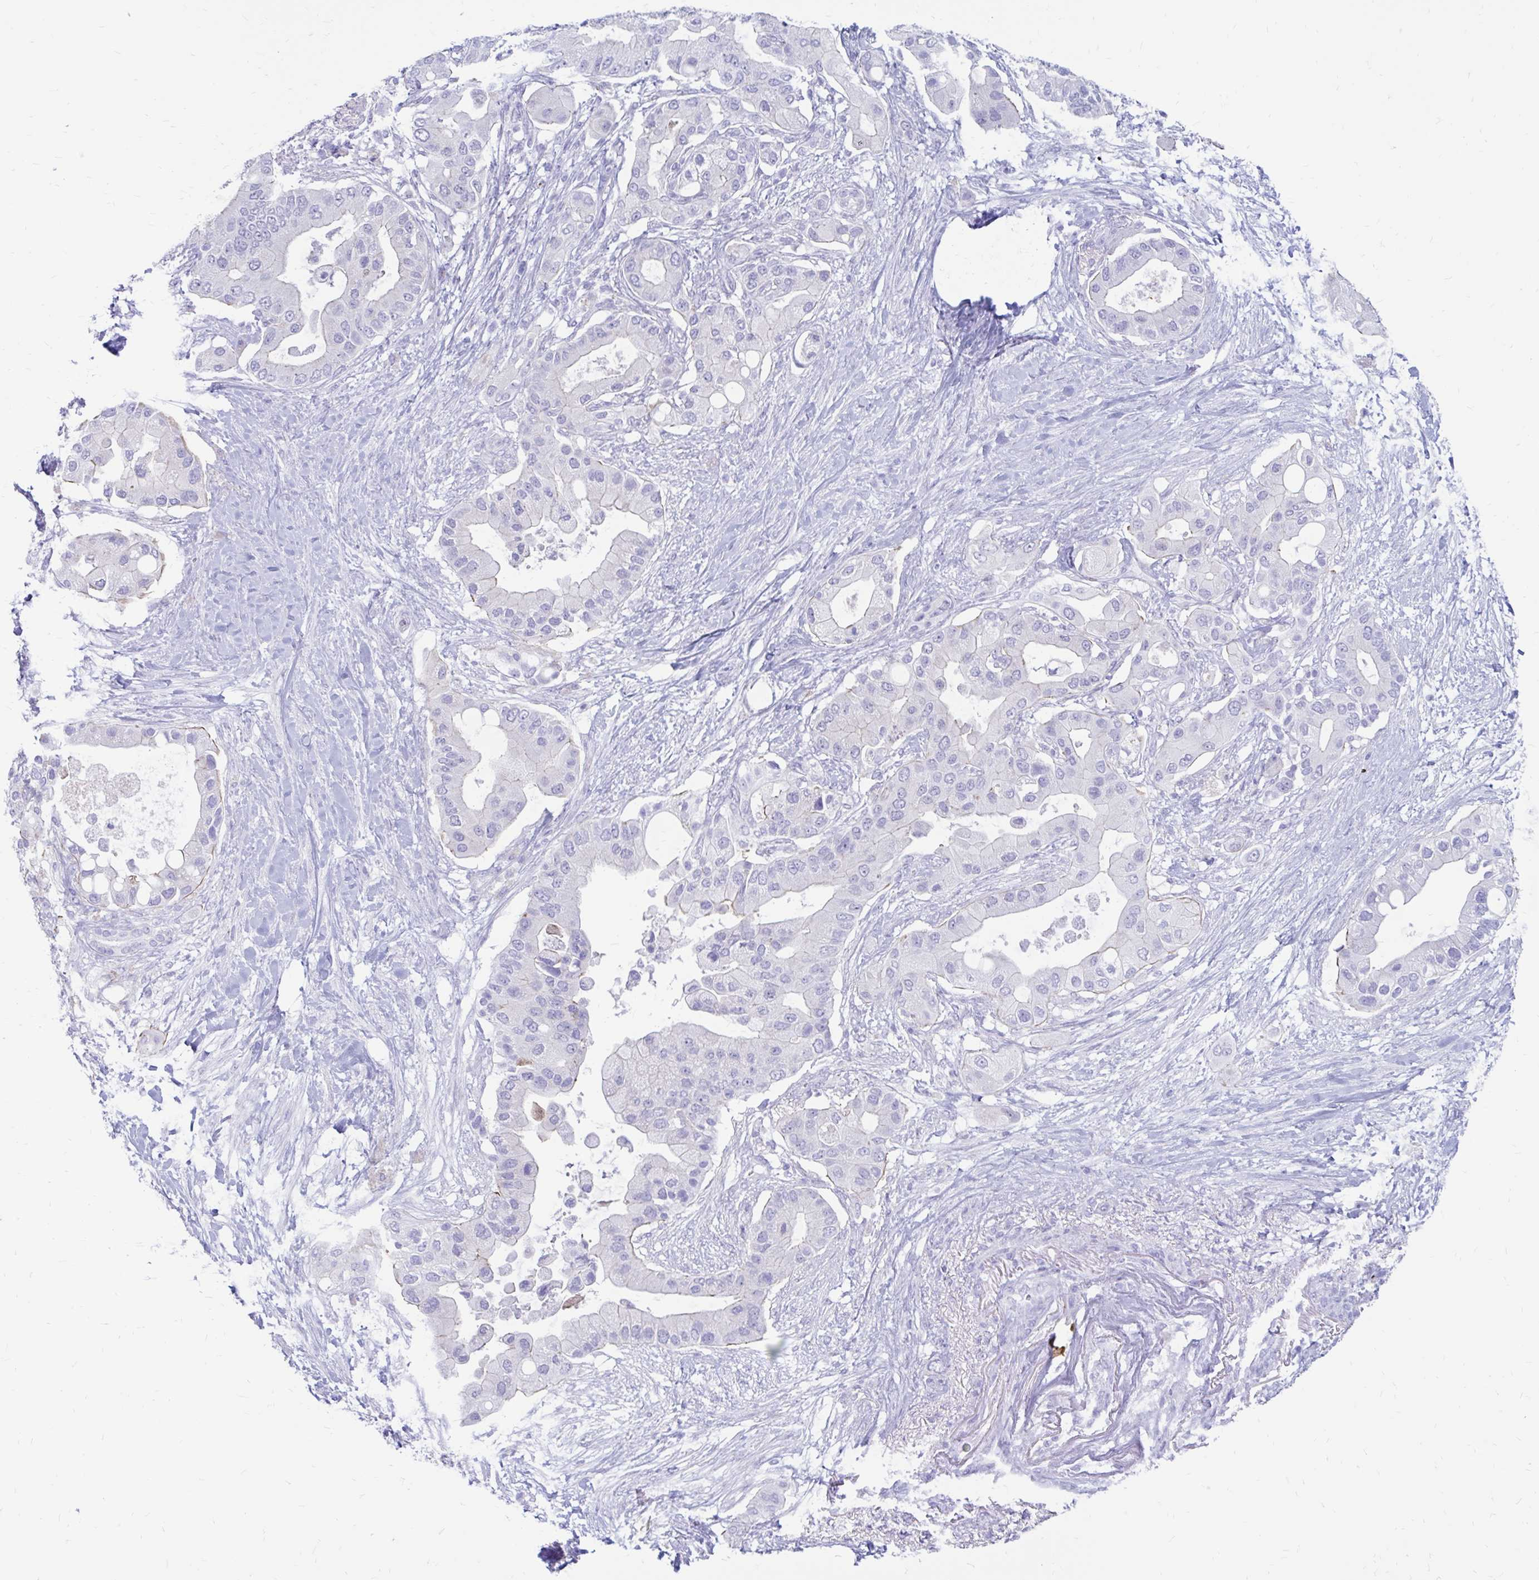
{"staining": {"intensity": "negative", "quantity": "none", "location": "none"}, "tissue": "pancreatic cancer", "cell_type": "Tumor cells", "image_type": "cancer", "snomed": [{"axis": "morphology", "description": "Adenocarcinoma, NOS"}, {"axis": "topography", "description": "Pancreas"}], "caption": "IHC micrograph of pancreatic cancer (adenocarcinoma) stained for a protein (brown), which reveals no staining in tumor cells.", "gene": "IGSF5", "patient": {"sex": "male", "age": 57}}